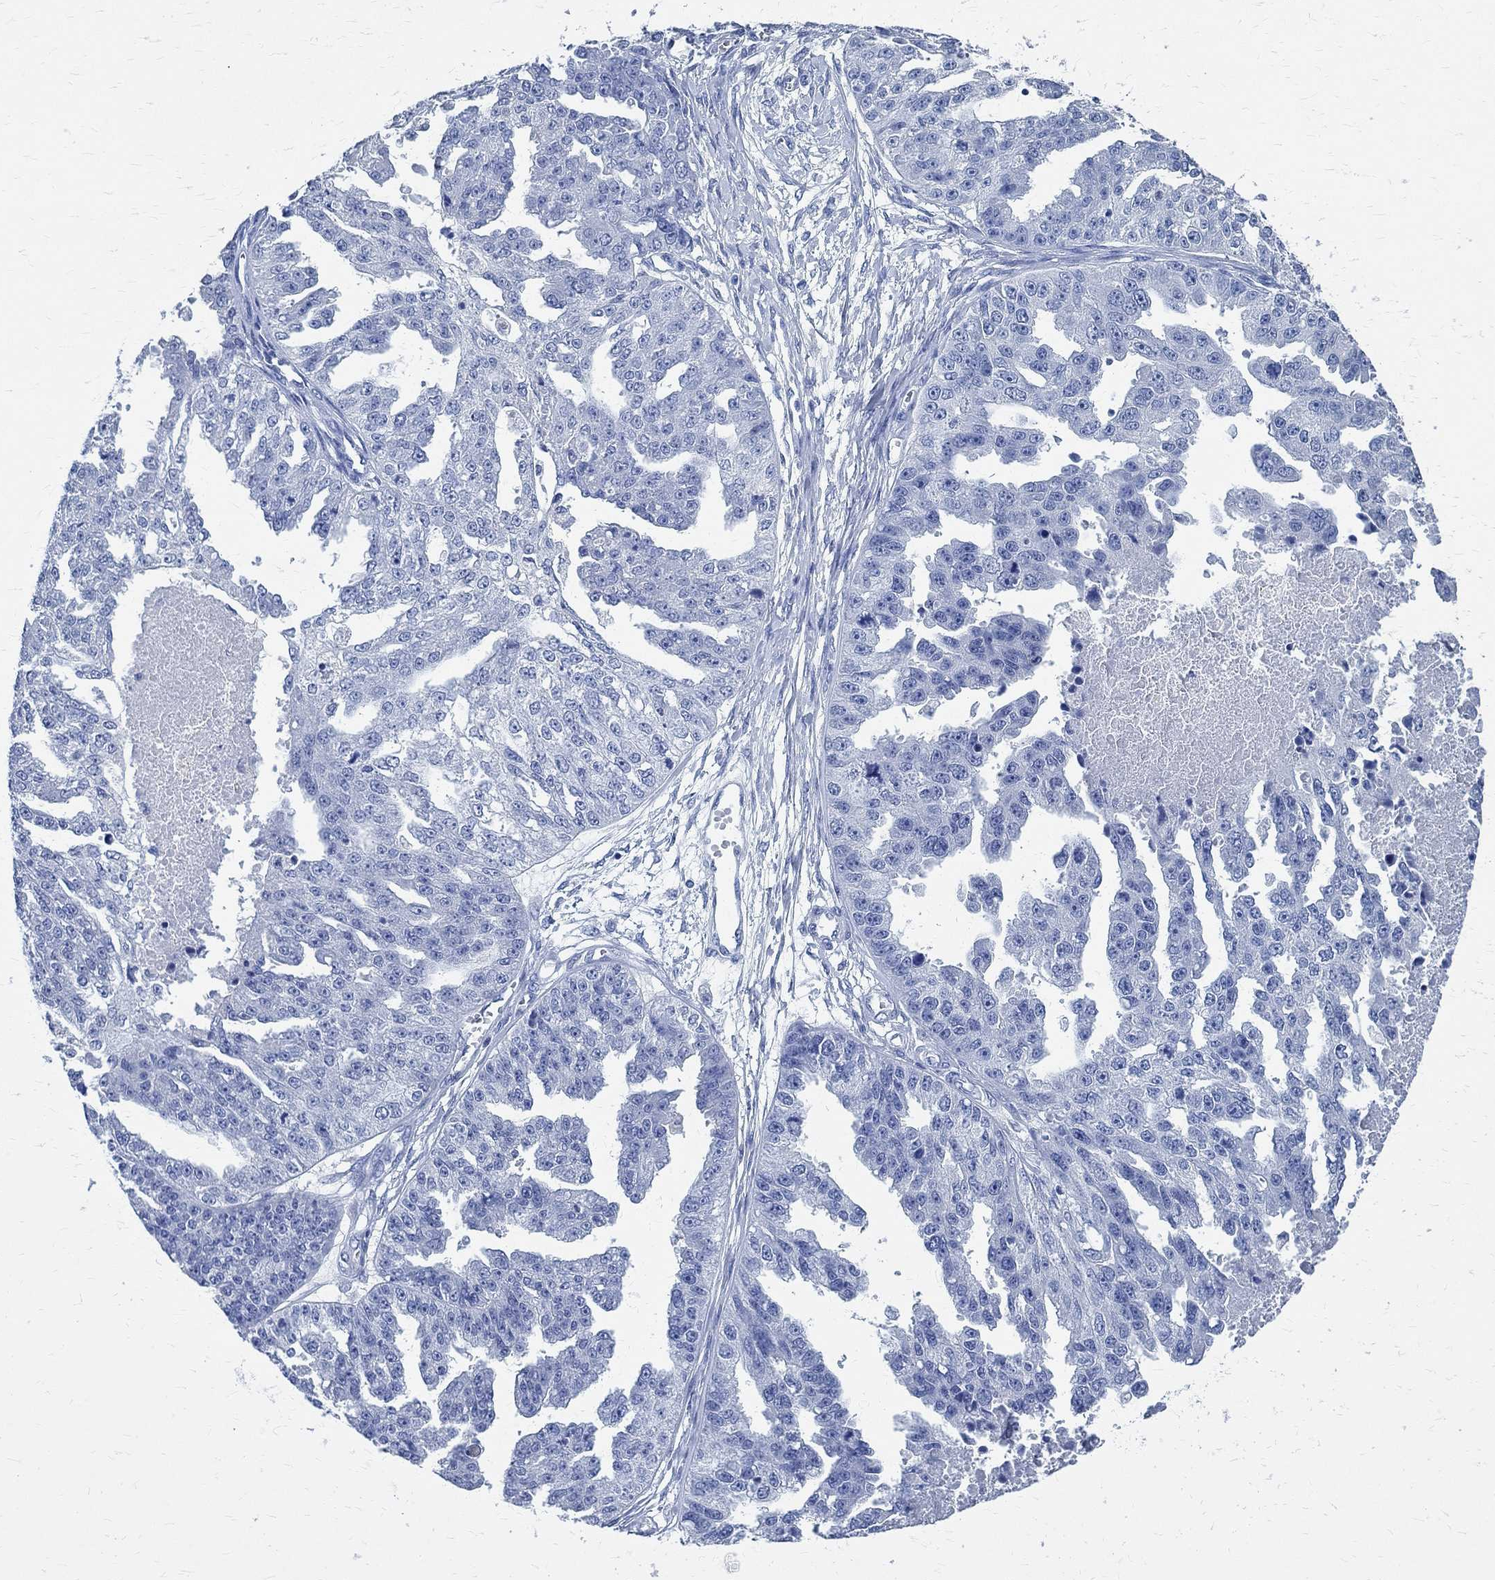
{"staining": {"intensity": "negative", "quantity": "none", "location": "none"}, "tissue": "ovarian cancer", "cell_type": "Tumor cells", "image_type": "cancer", "snomed": [{"axis": "morphology", "description": "Cystadenocarcinoma, serous, NOS"}, {"axis": "topography", "description": "Ovary"}], "caption": "There is no significant staining in tumor cells of ovarian serous cystadenocarcinoma.", "gene": "TMEM221", "patient": {"sex": "female", "age": 58}}